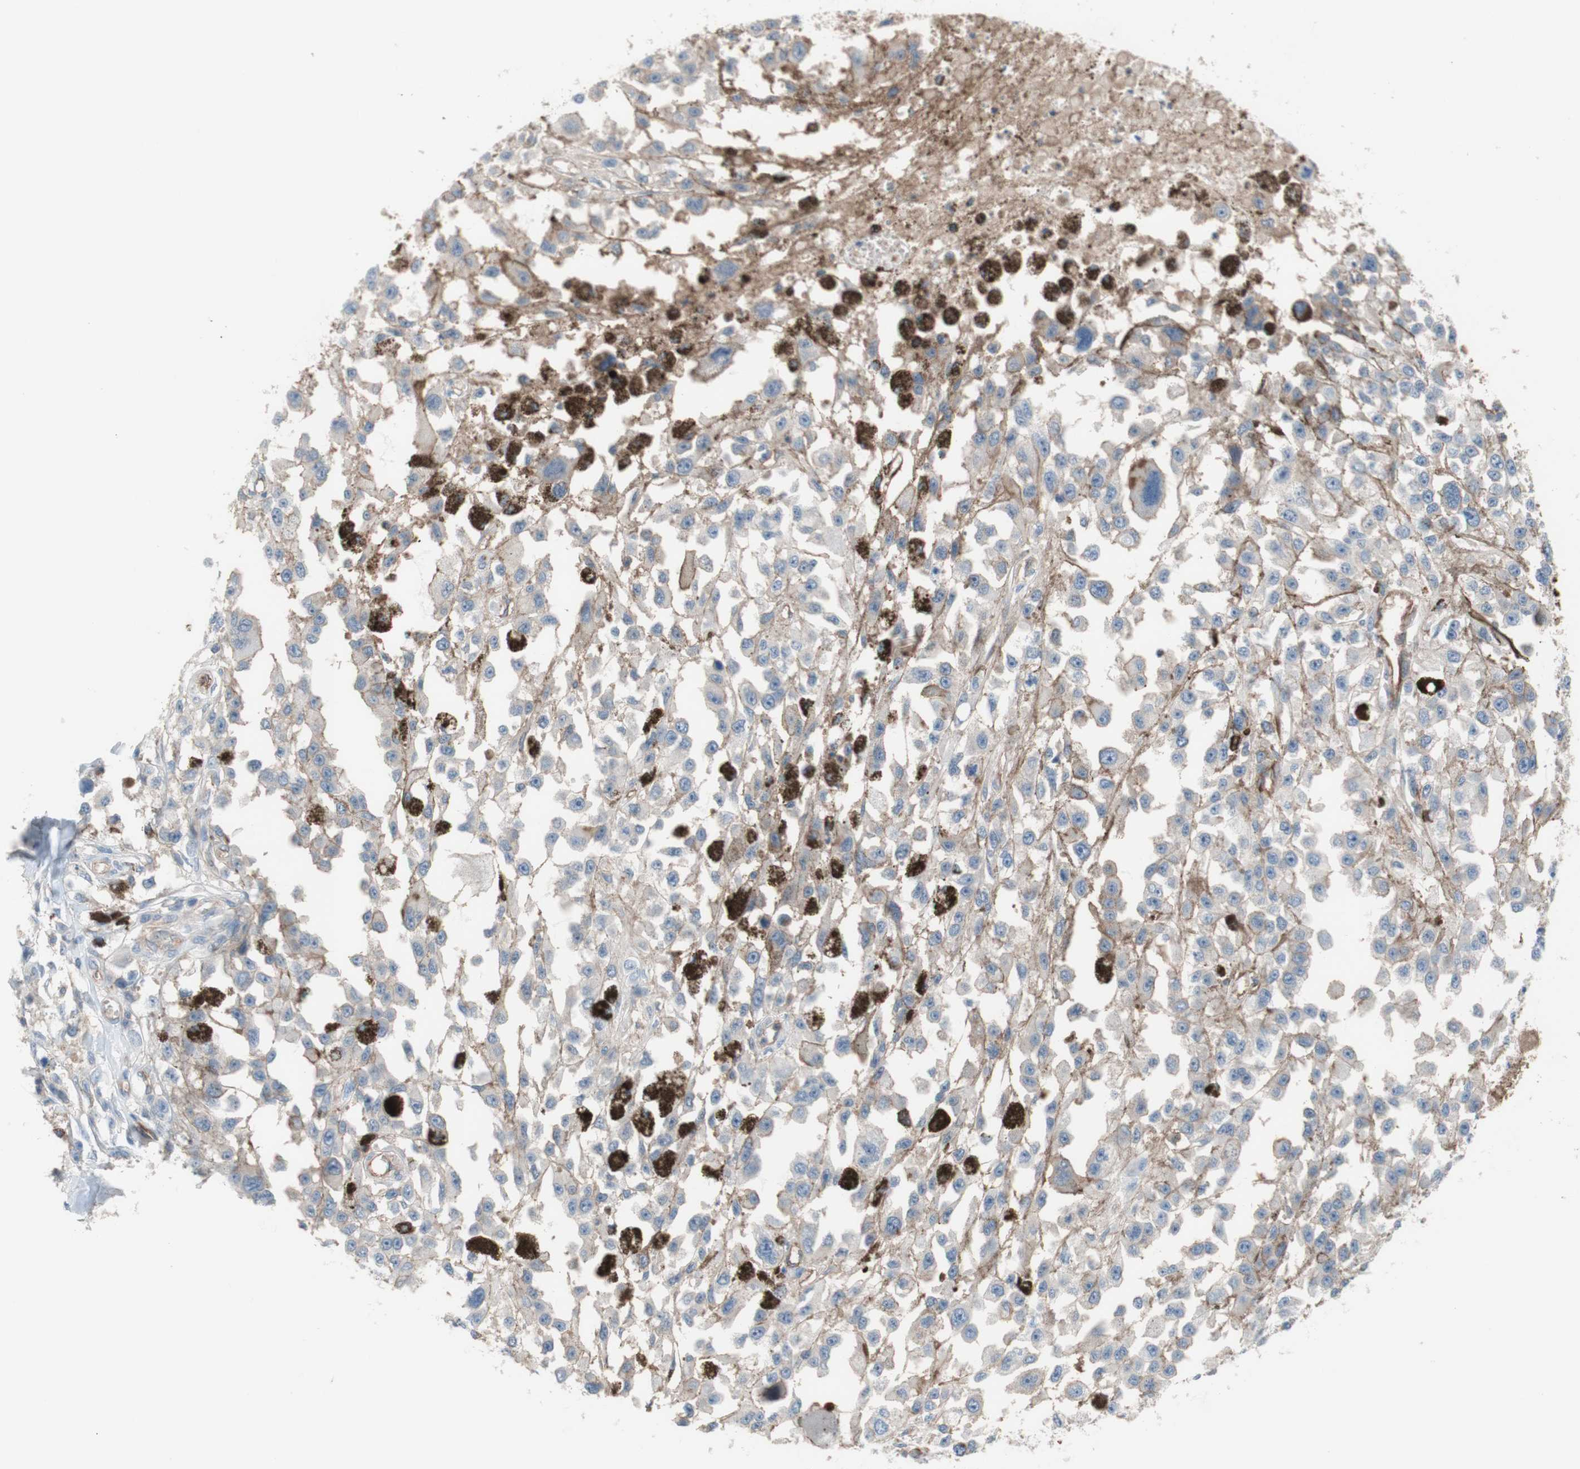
{"staining": {"intensity": "weak", "quantity": "25%-75%", "location": "cytoplasmic/membranous"}, "tissue": "melanoma", "cell_type": "Tumor cells", "image_type": "cancer", "snomed": [{"axis": "morphology", "description": "Malignant melanoma, Metastatic site"}, {"axis": "topography", "description": "Lymph node"}], "caption": "The photomicrograph exhibits immunohistochemical staining of melanoma. There is weak cytoplasmic/membranous positivity is seen in about 25%-75% of tumor cells.", "gene": "CD46", "patient": {"sex": "male", "age": 59}}